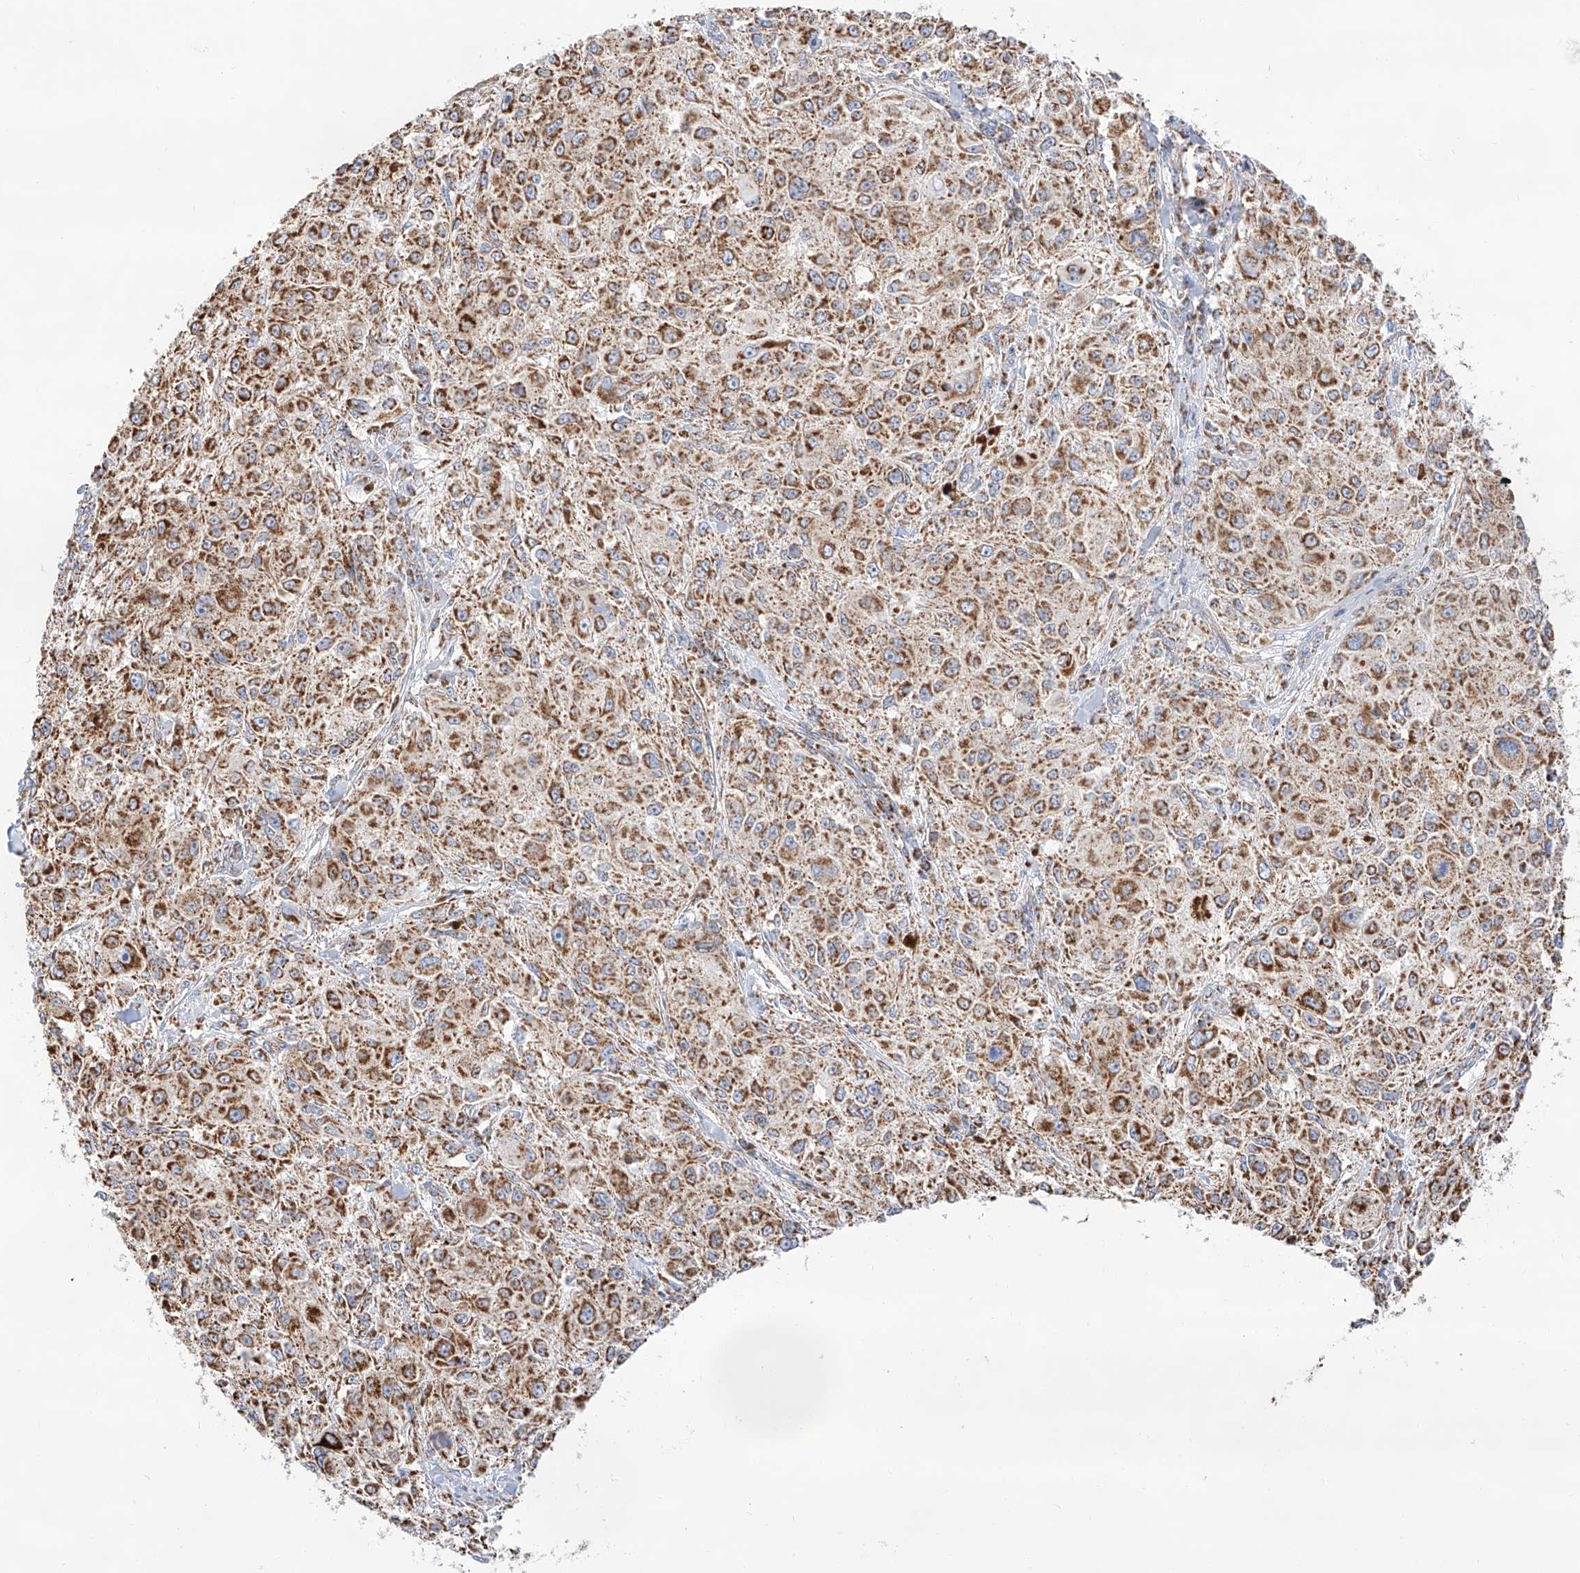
{"staining": {"intensity": "moderate", "quantity": ">75%", "location": "cytoplasmic/membranous"}, "tissue": "melanoma", "cell_type": "Tumor cells", "image_type": "cancer", "snomed": [{"axis": "morphology", "description": "Necrosis, NOS"}, {"axis": "morphology", "description": "Malignant melanoma, NOS"}, {"axis": "topography", "description": "Skin"}], "caption": "The immunohistochemical stain shows moderate cytoplasmic/membranous expression in tumor cells of malignant melanoma tissue.", "gene": "TTC27", "patient": {"sex": "female", "age": 87}}